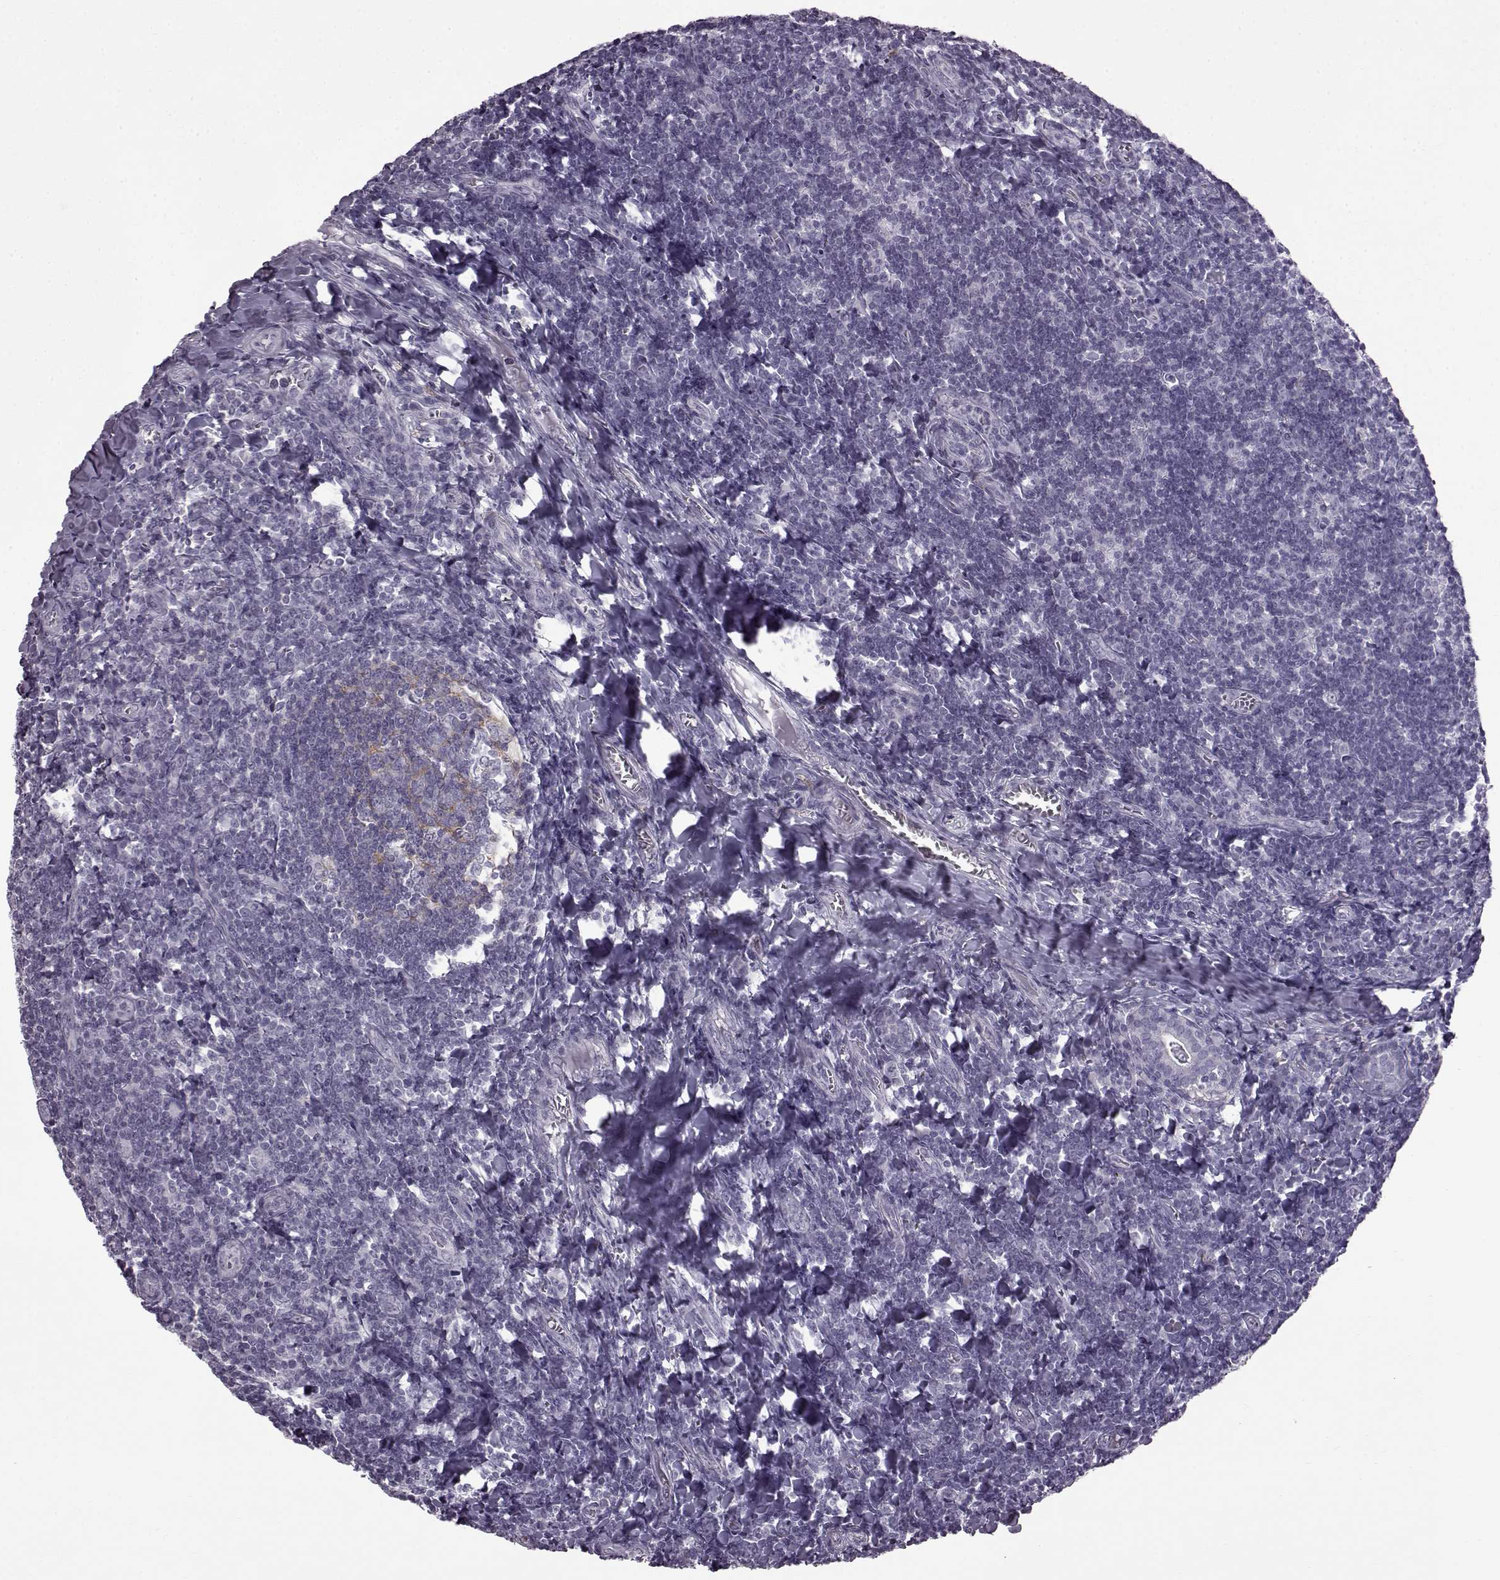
{"staining": {"intensity": "negative", "quantity": "none", "location": "none"}, "tissue": "tonsil", "cell_type": "Germinal center cells", "image_type": "normal", "snomed": [{"axis": "morphology", "description": "Normal tissue, NOS"}, {"axis": "morphology", "description": "Inflammation, NOS"}, {"axis": "topography", "description": "Tonsil"}], "caption": "Tonsil was stained to show a protein in brown. There is no significant expression in germinal center cells. (Immunohistochemistry (ihc), brightfield microscopy, high magnification).", "gene": "SLC28A2", "patient": {"sex": "female", "age": 31}}